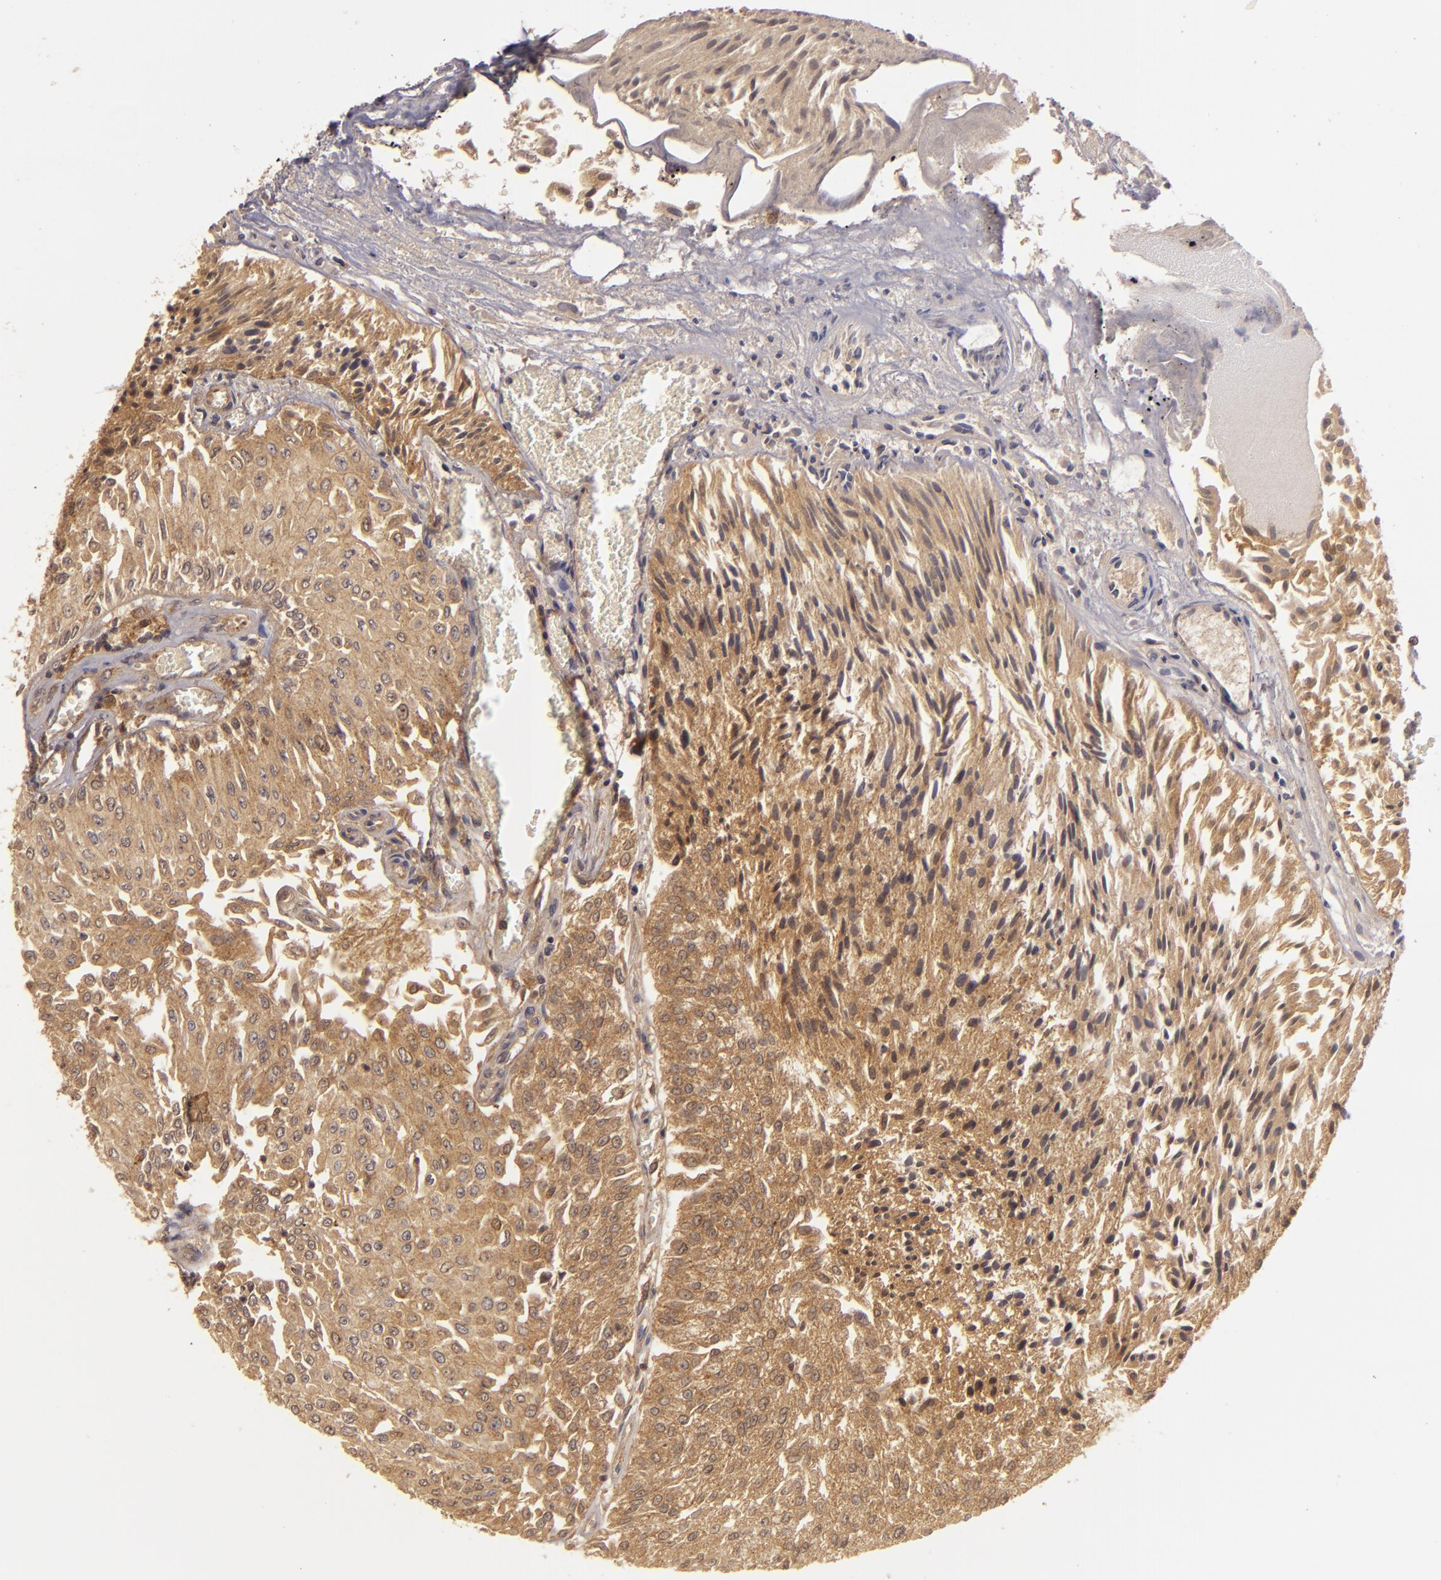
{"staining": {"intensity": "strong", "quantity": ">75%", "location": "cytoplasmic/membranous"}, "tissue": "urothelial cancer", "cell_type": "Tumor cells", "image_type": "cancer", "snomed": [{"axis": "morphology", "description": "Urothelial carcinoma, Low grade"}, {"axis": "topography", "description": "Urinary bladder"}], "caption": "Protein staining shows strong cytoplasmic/membranous staining in about >75% of tumor cells in urothelial cancer.", "gene": "PRKCD", "patient": {"sex": "male", "age": 86}}